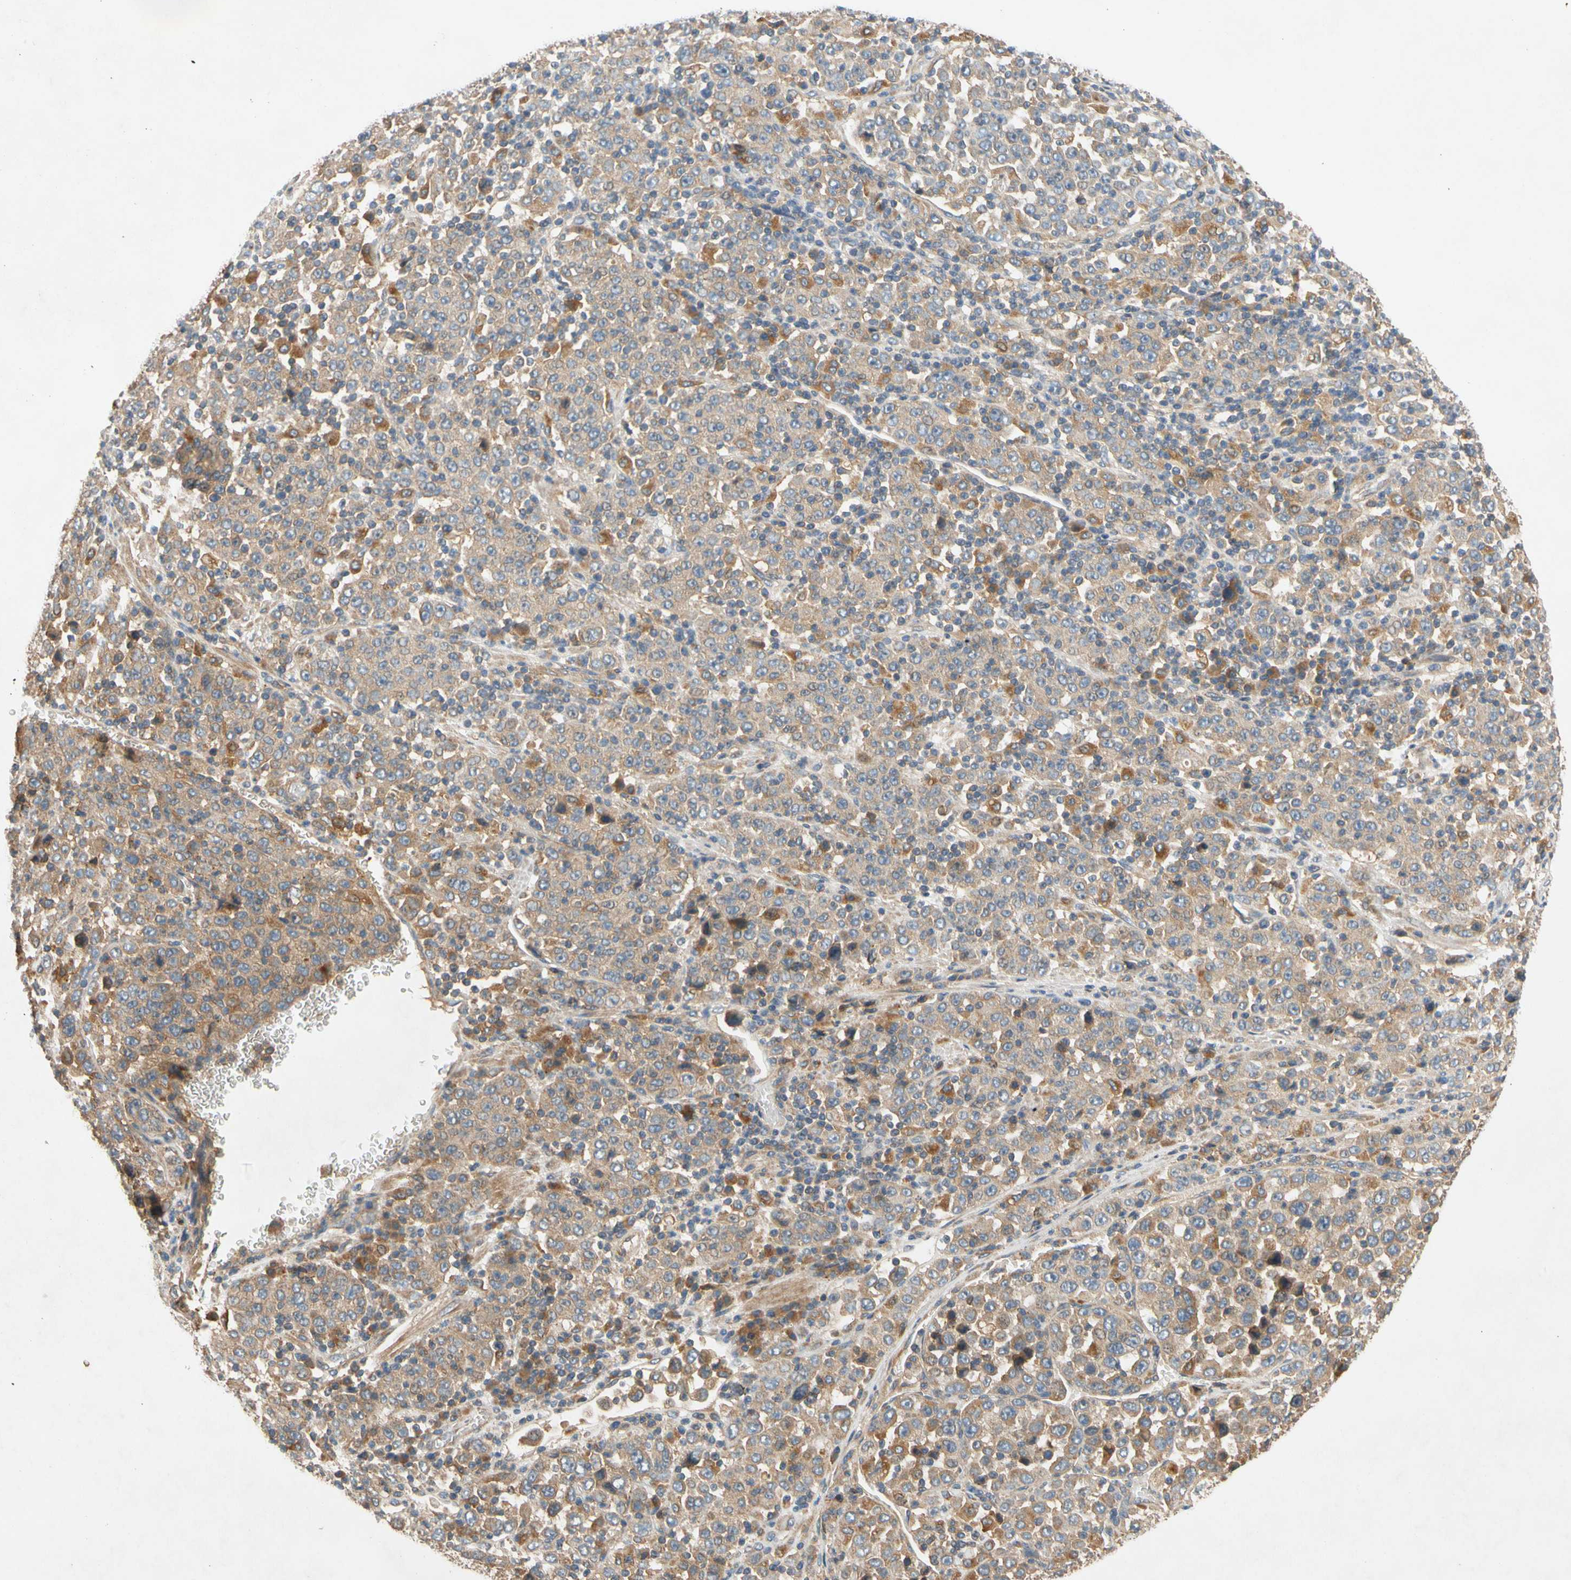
{"staining": {"intensity": "moderate", "quantity": "25%-75%", "location": "cytoplasmic/membranous"}, "tissue": "stomach cancer", "cell_type": "Tumor cells", "image_type": "cancer", "snomed": [{"axis": "morphology", "description": "Normal tissue, NOS"}, {"axis": "morphology", "description": "Adenocarcinoma, NOS"}, {"axis": "topography", "description": "Stomach, upper"}, {"axis": "topography", "description": "Stomach"}], "caption": "Immunohistochemistry (IHC) of human stomach adenocarcinoma shows medium levels of moderate cytoplasmic/membranous staining in approximately 25%-75% of tumor cells. Immunohistochemistry (IHC) stains the protein in brown and the nuclei are stained blue.", "gene": "USP46", "patient": {"sex": "male", "age": 59}}